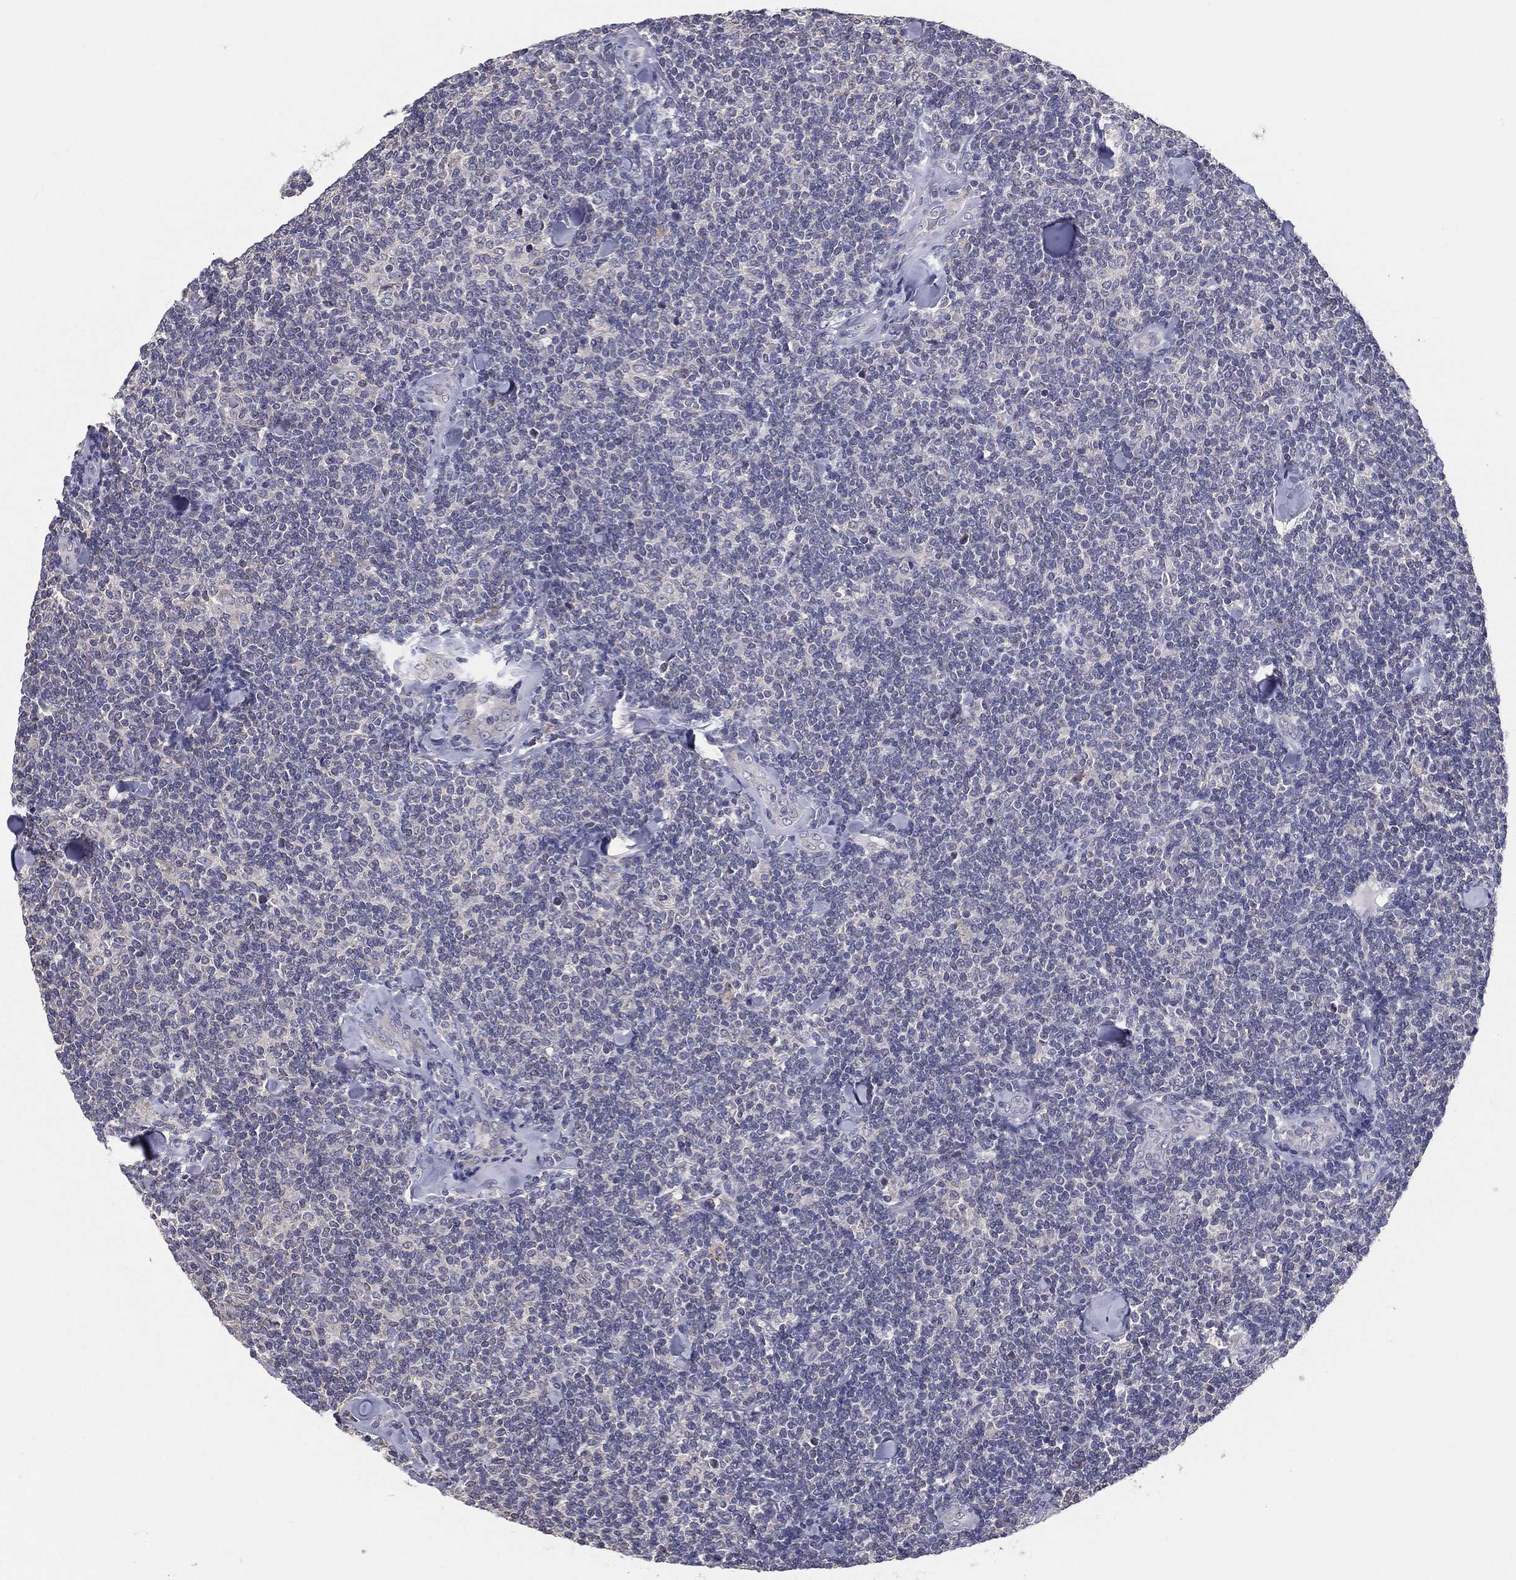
{"staining": {"intensity": "negative", "quantity": "none", "location": "none"}, "tissue": "lymphoma", "cell_type": "Tumor cells", "image_type": "cancer", "snomed": [{"axis": "morphology", "description": "Malignant lymphoma, non-Hodgkin's type, Low grade"}, {"axis": "topography", "description": "Lymph node"}], "caption": "The image exhibits no staining of tumor cells in lymphoma.", "gene": "PCSK1", "patient": {"sex": "female", "age": 56}}